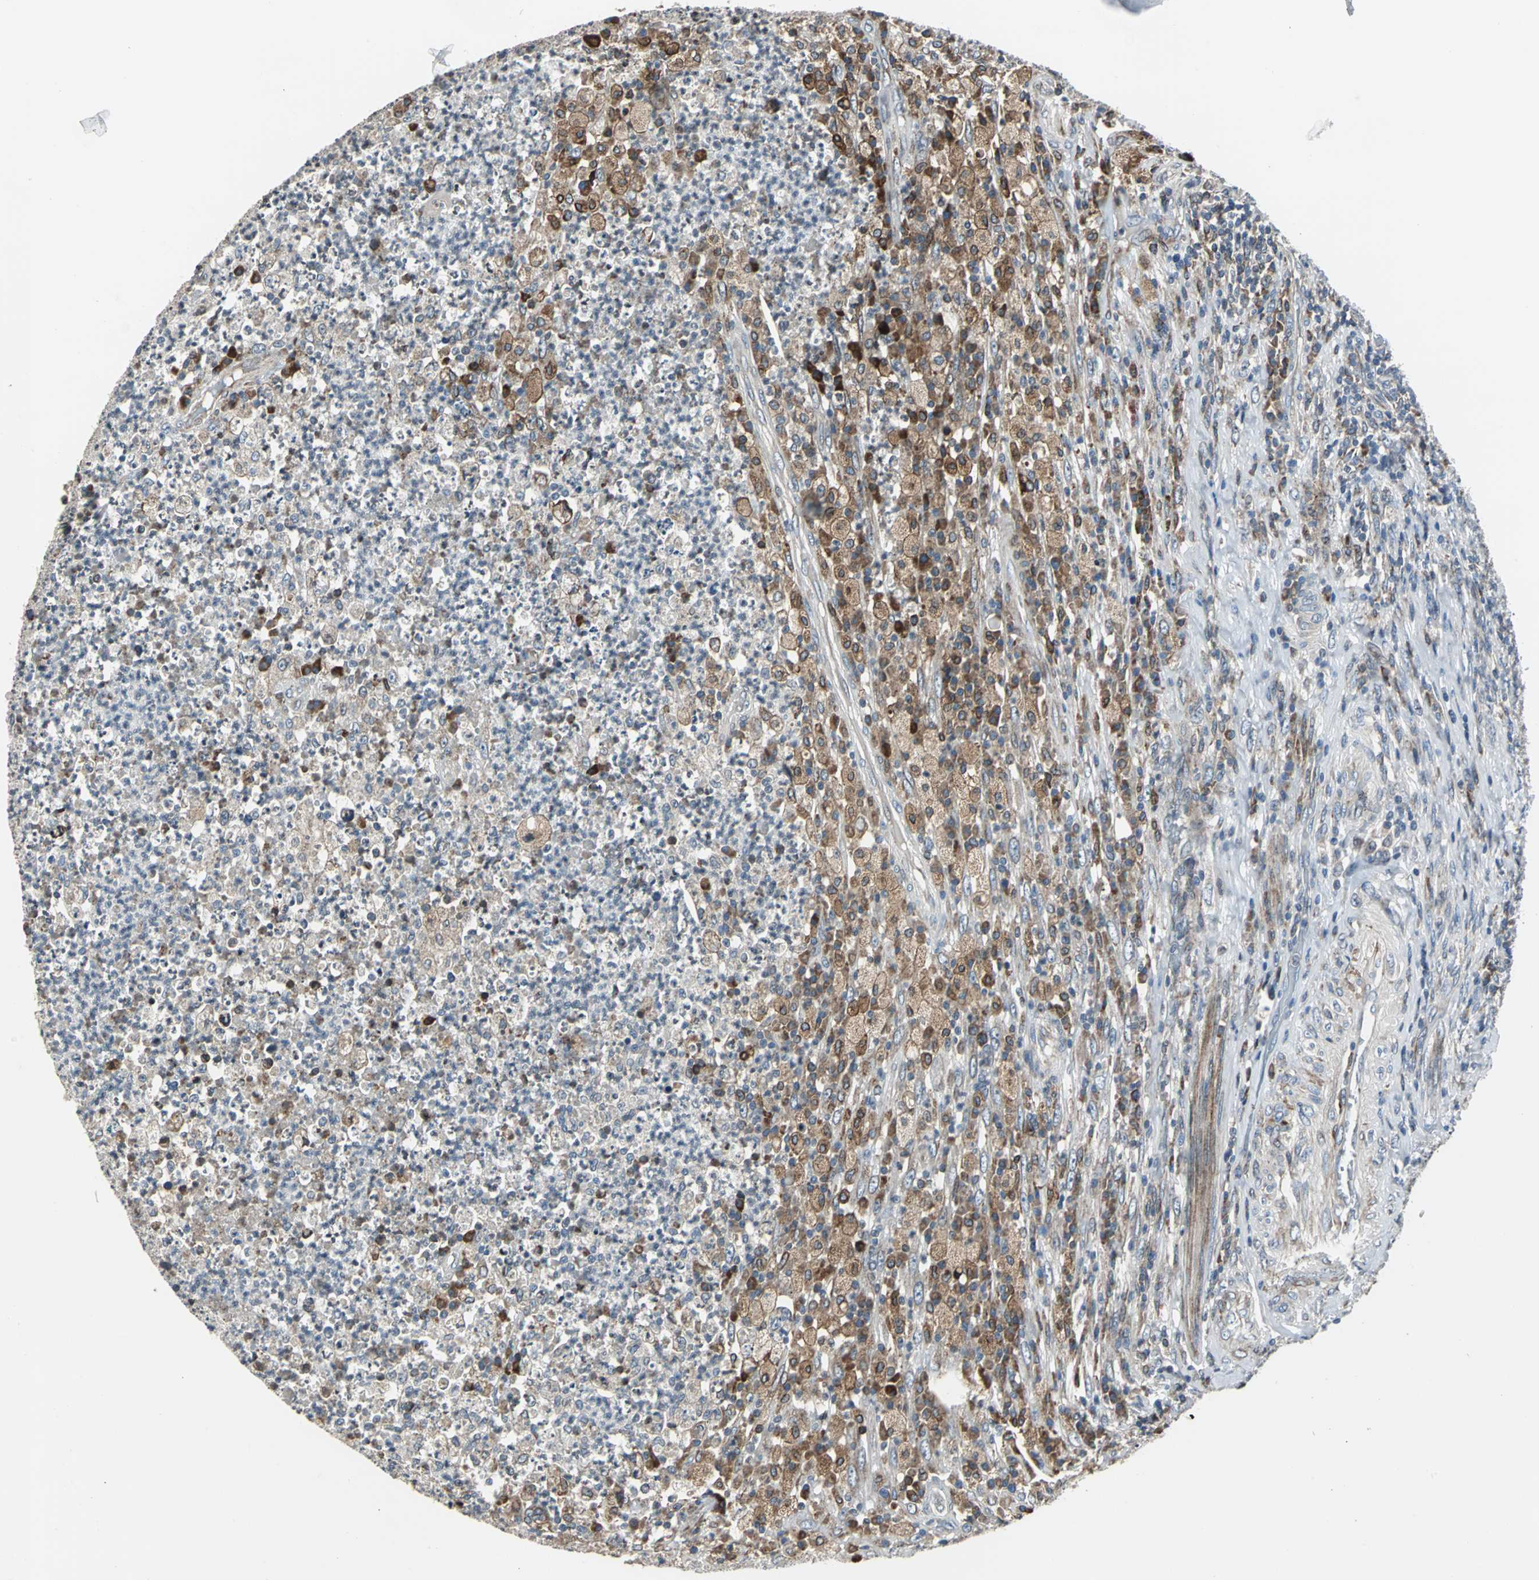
{"staining": {"intensity": "weak", "quantity": "25%-75%", "location": "cytoplasmic/membranous"}, "tissue": "testis cancer", "cell_type": "Tumor cells", "image_type": "cancer", "snomed": [{"axis": "morphology", "description": "Necrosis, NOS"}, {"axis": "morphology", "description": "Carcinoma, Embryonal, NOS"}, {"axis": "topography", "description": "Testis"}], "caption": "This is an image of immunohistochemistry (IHC) staining of testis cancer (embryonal carcinoma), which shows weak expression in the cytoplasmic/membranous of tumor cells.", "gene": "HTATIP2", "patient": {"sex": "male", "age": 19}}